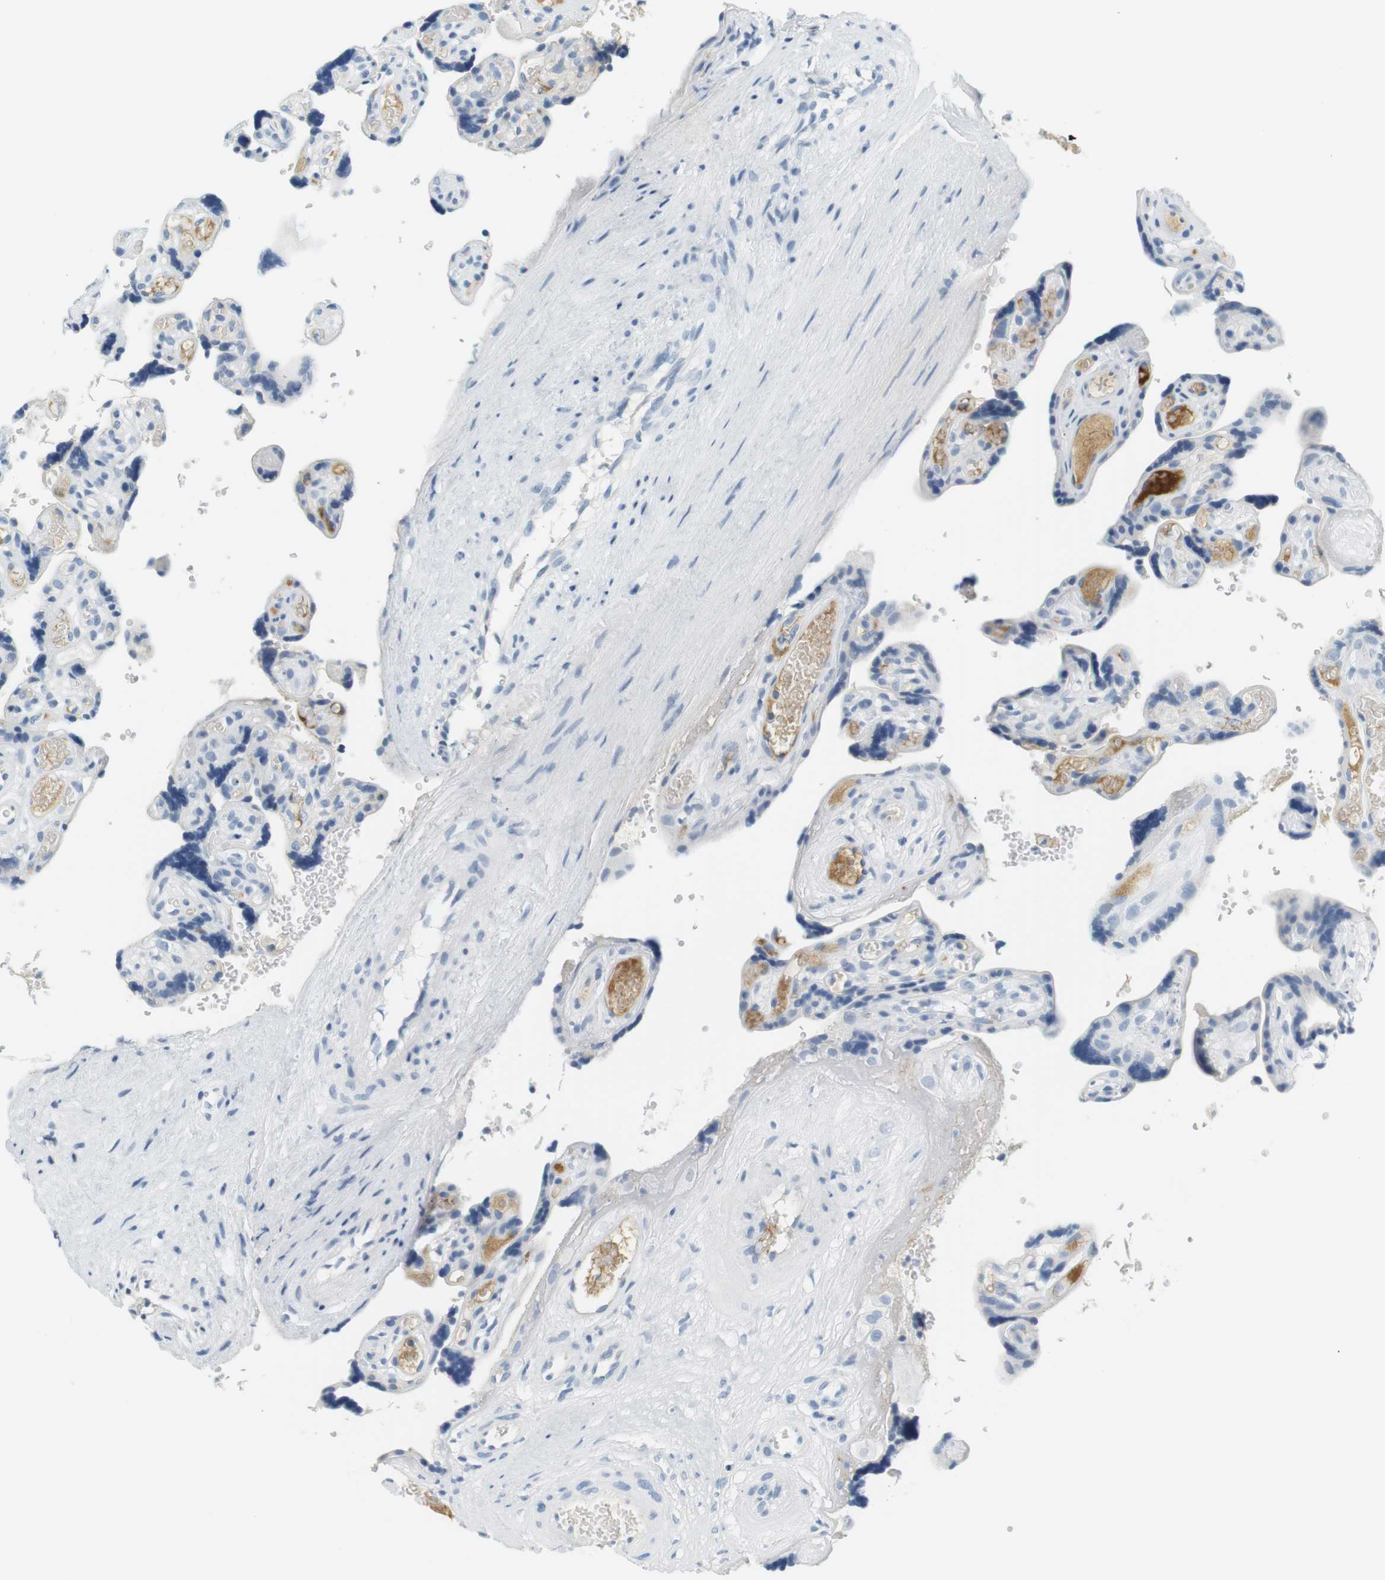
{"staining": {"intensity": "negative", "quantity": "none", "location": "none"}, "tissue": "placenta", "cell_type": "Decidual cells", "image_type": "normal", "snomed": [{"axis": "morphology", "description": "Normal tissue, NOS"}, {"axis": "topography", "description": "Placenta"}], "caption": "An image of placenta stained for a protein shows no brown staining in decidual cells. (Stains: DAB (3,3'-diaminobenzidine) immunohistochemistry with hematoxylin counter stain, Microscopy: brightfield microscopy at high magnification).", "gene": "APOB", "patient": {"sex": "female", "age": 30}}